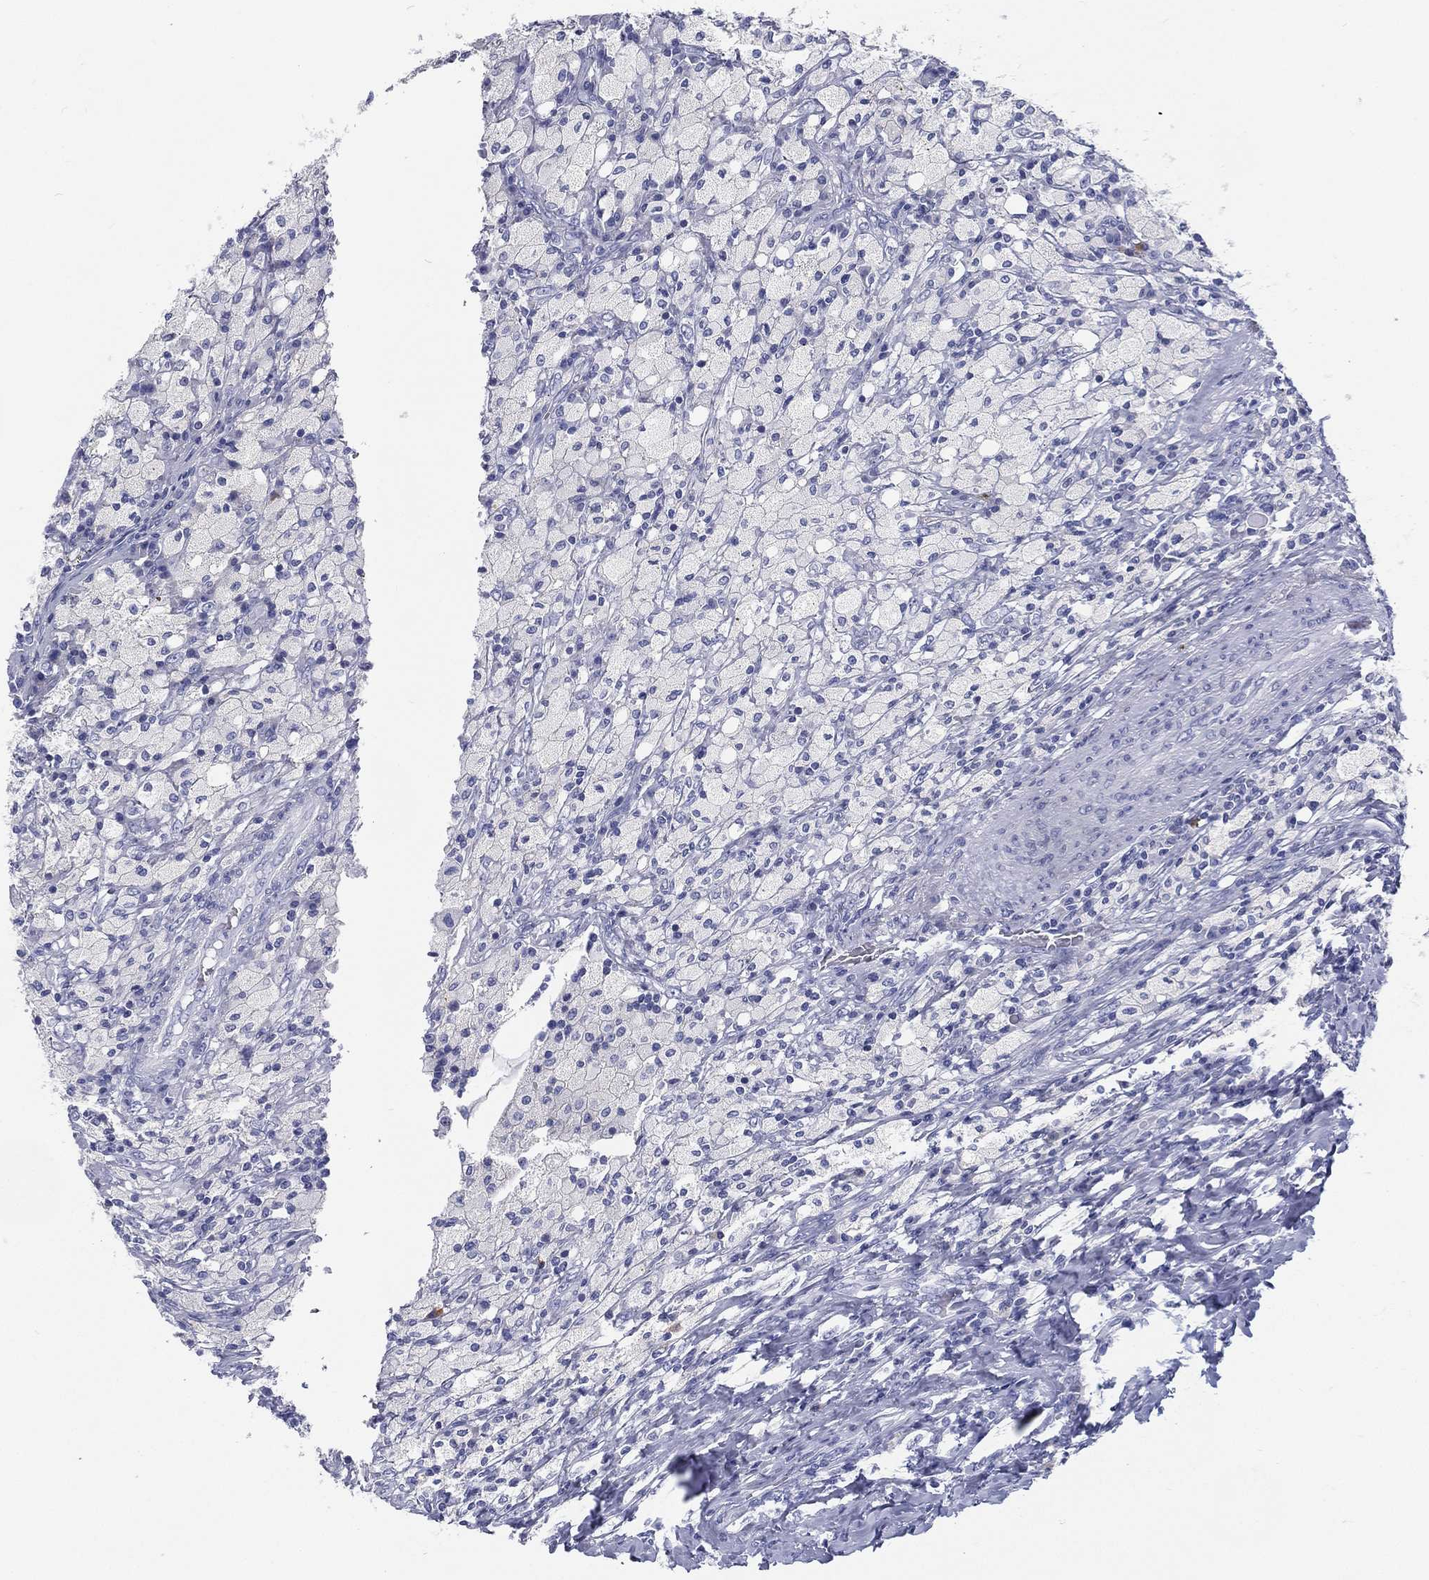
{"staining": {"intensity": "negative", "quantity": "none", "location": "none"}, "tissue": "testis cancer", "cell_type": "Tumor cells", "image_type": "cancer", "snomed": [{"axis": "morphology", "description": "Necrosis, NOS"}, {"axis": "morphology", "description": "Carcinoma, Embryonal, NOS"}, {"axis": "topography", "description": "Testis"}], "caption": "Immunohistochemistry (IHC) micrograph of human embryonal carcinoma (testis) stained for a protein (brown), which reveals no staining in tumor cells.", "gene": "RSPH4A", "patient": {"sex": "male", "age": 19}}